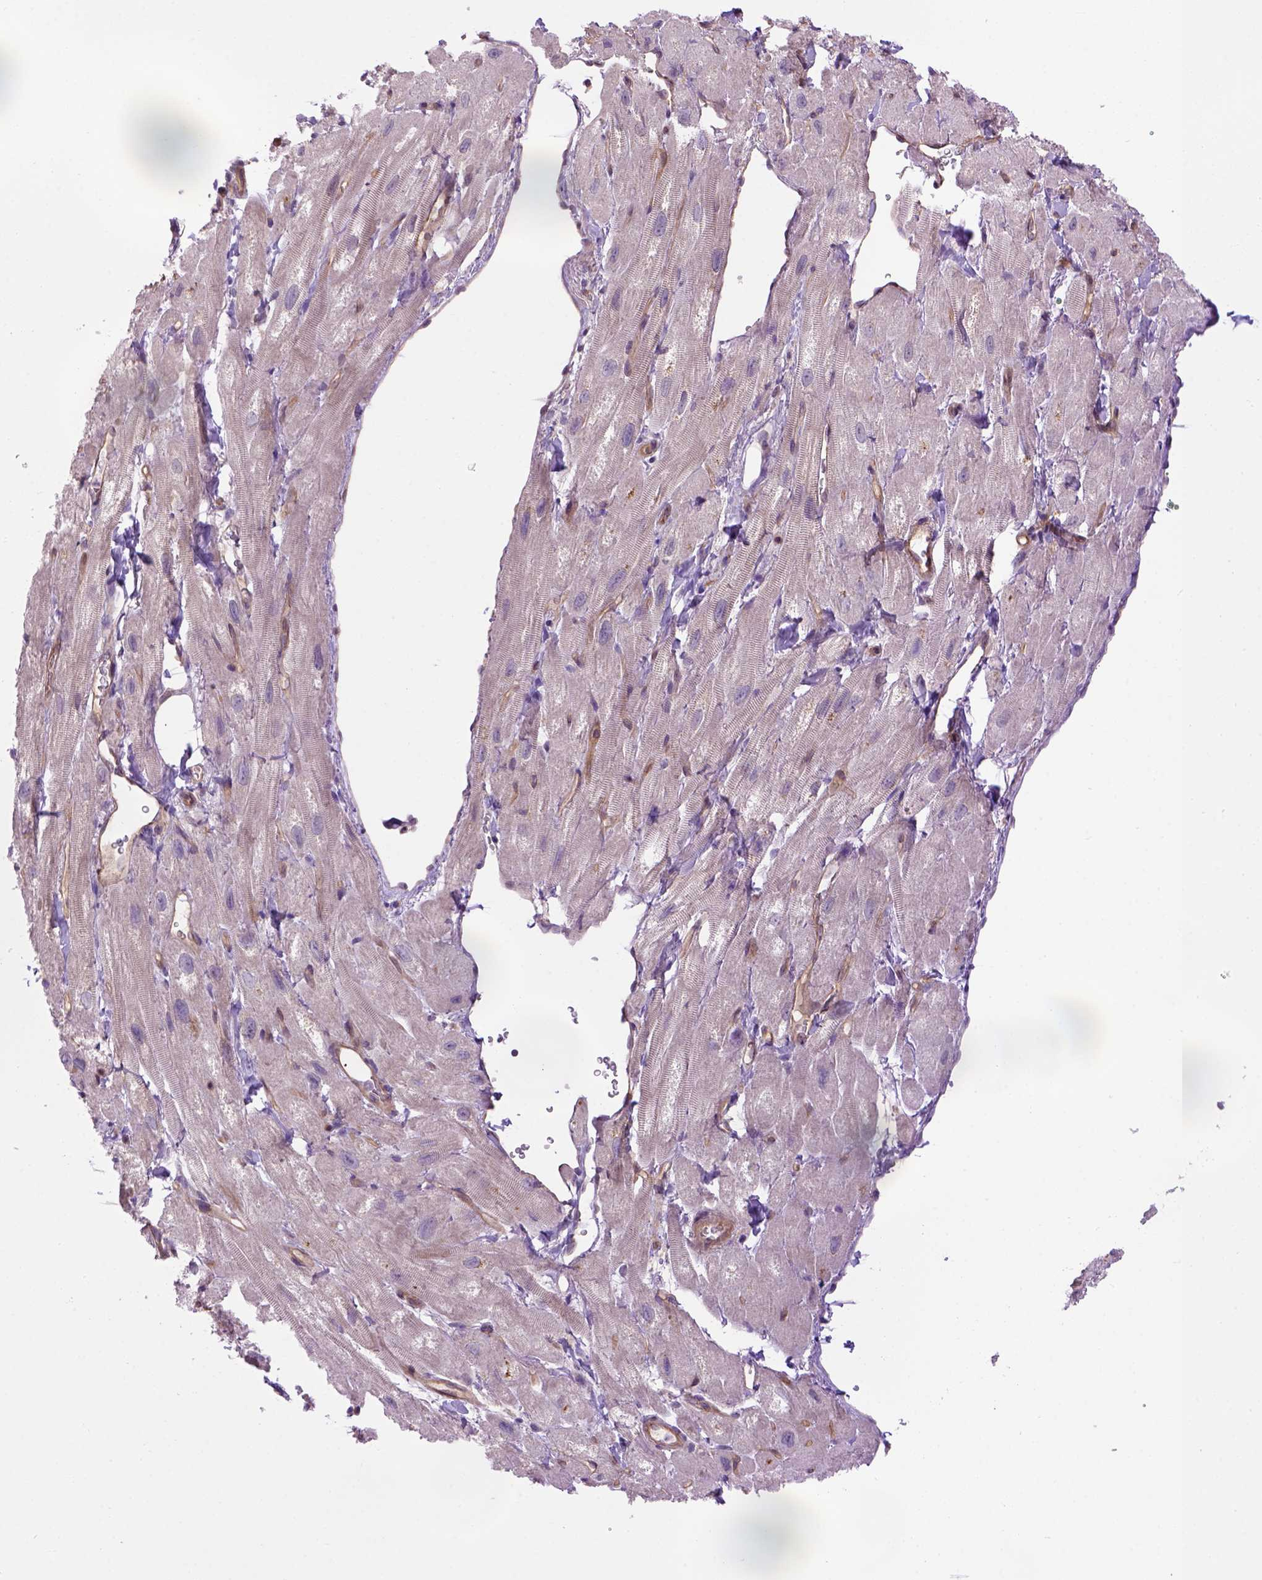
{"staining": {"intensity": "moderate", "quantity": "25%-75%", "location": "cytoplasmic/membranous"}, "tissue": "heart muscle", "cell_type": "Cardiomyocytes", "image_type": "normal", "snomed": [{"axis": "morphology", "description": "Normal tissue, NOS"}, {"axis": "topography", "description": "Heart"}], "caption": "Protein staining of benign heart muscle demonstrates moderate cytoplasmic/membranous staining in approximately 25%-75% of cardiomyocytes. (DAB (3,3'-diaminobenzidine) IHC with brightfield microscopy, high magnification).", "gene": "CASKIN2", "patient": {"sex": "female", "age": 62}}